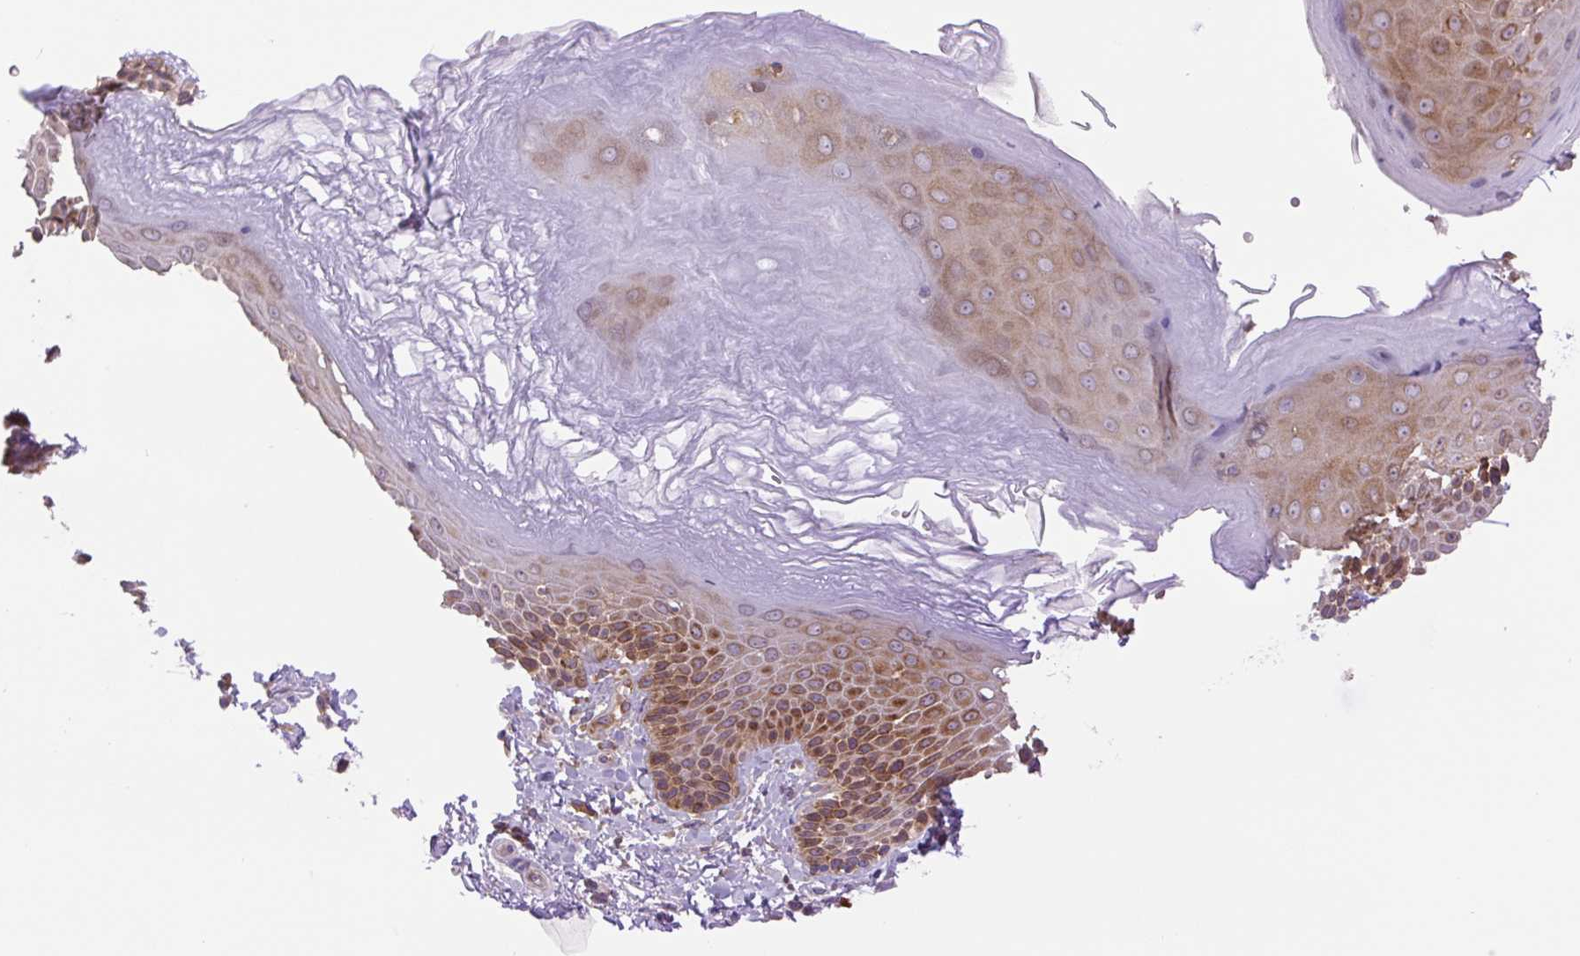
{"staining": {"intensity": "moderate", "quantity": ">75%", "location": "cytoplasmic/membranous"}, "tissue": "skin", "cell_type": "Epidermal cells", "image_type": "normal", "snomed": [{"axis": "morphology", "description": "Normal tissue, NOS"}, {"axis": "topography", "description": "Peripheral nerve tissue"}], "caption": "Skin stained for a protein reveals moderate cytoplasmic/membranous positivity in epidermal cells.", "gene": "MINK1", "patient": {"sex": "male", "age": 51}}